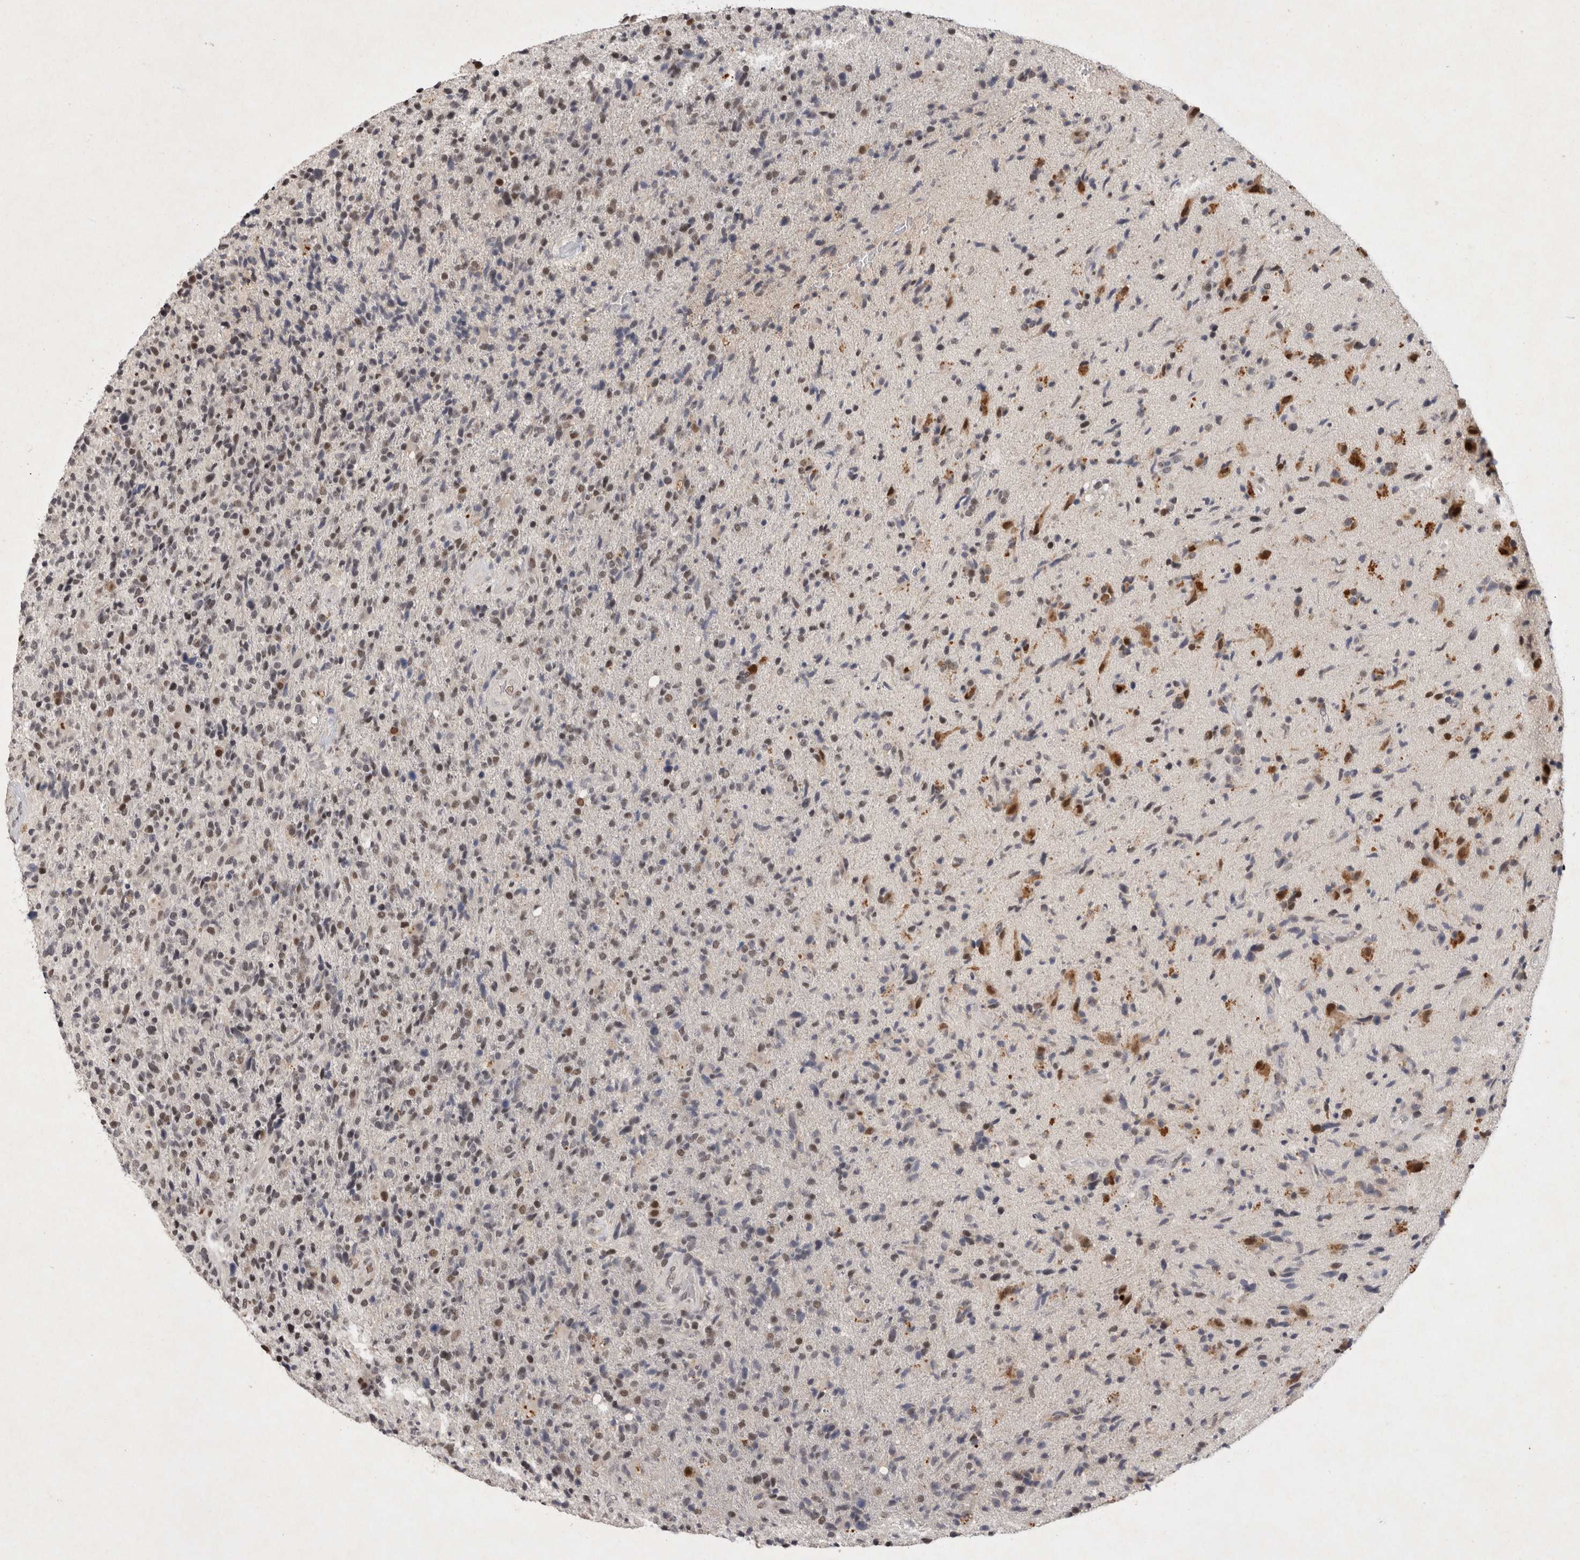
{"staining": {"intensity": "weak", "quantity": "<25%", "location": "nuclear"}, "tissue": "glioma", "cell_type": "Tumor cells", "image_type": "cancer", "snomed": [{"axis": "morphology", "description": "Glioma, malignant, High grade"}, {"axis": "topography", "description": "Brain"}], "caption": "A photomicrograph of malignant glioma (high-grade) stained for a protein shows no brown staining in tumor cells. (DAB IHC, high magnification).", "gene": "XRCC5", "patient": {"sex": "male", "age": 72}}